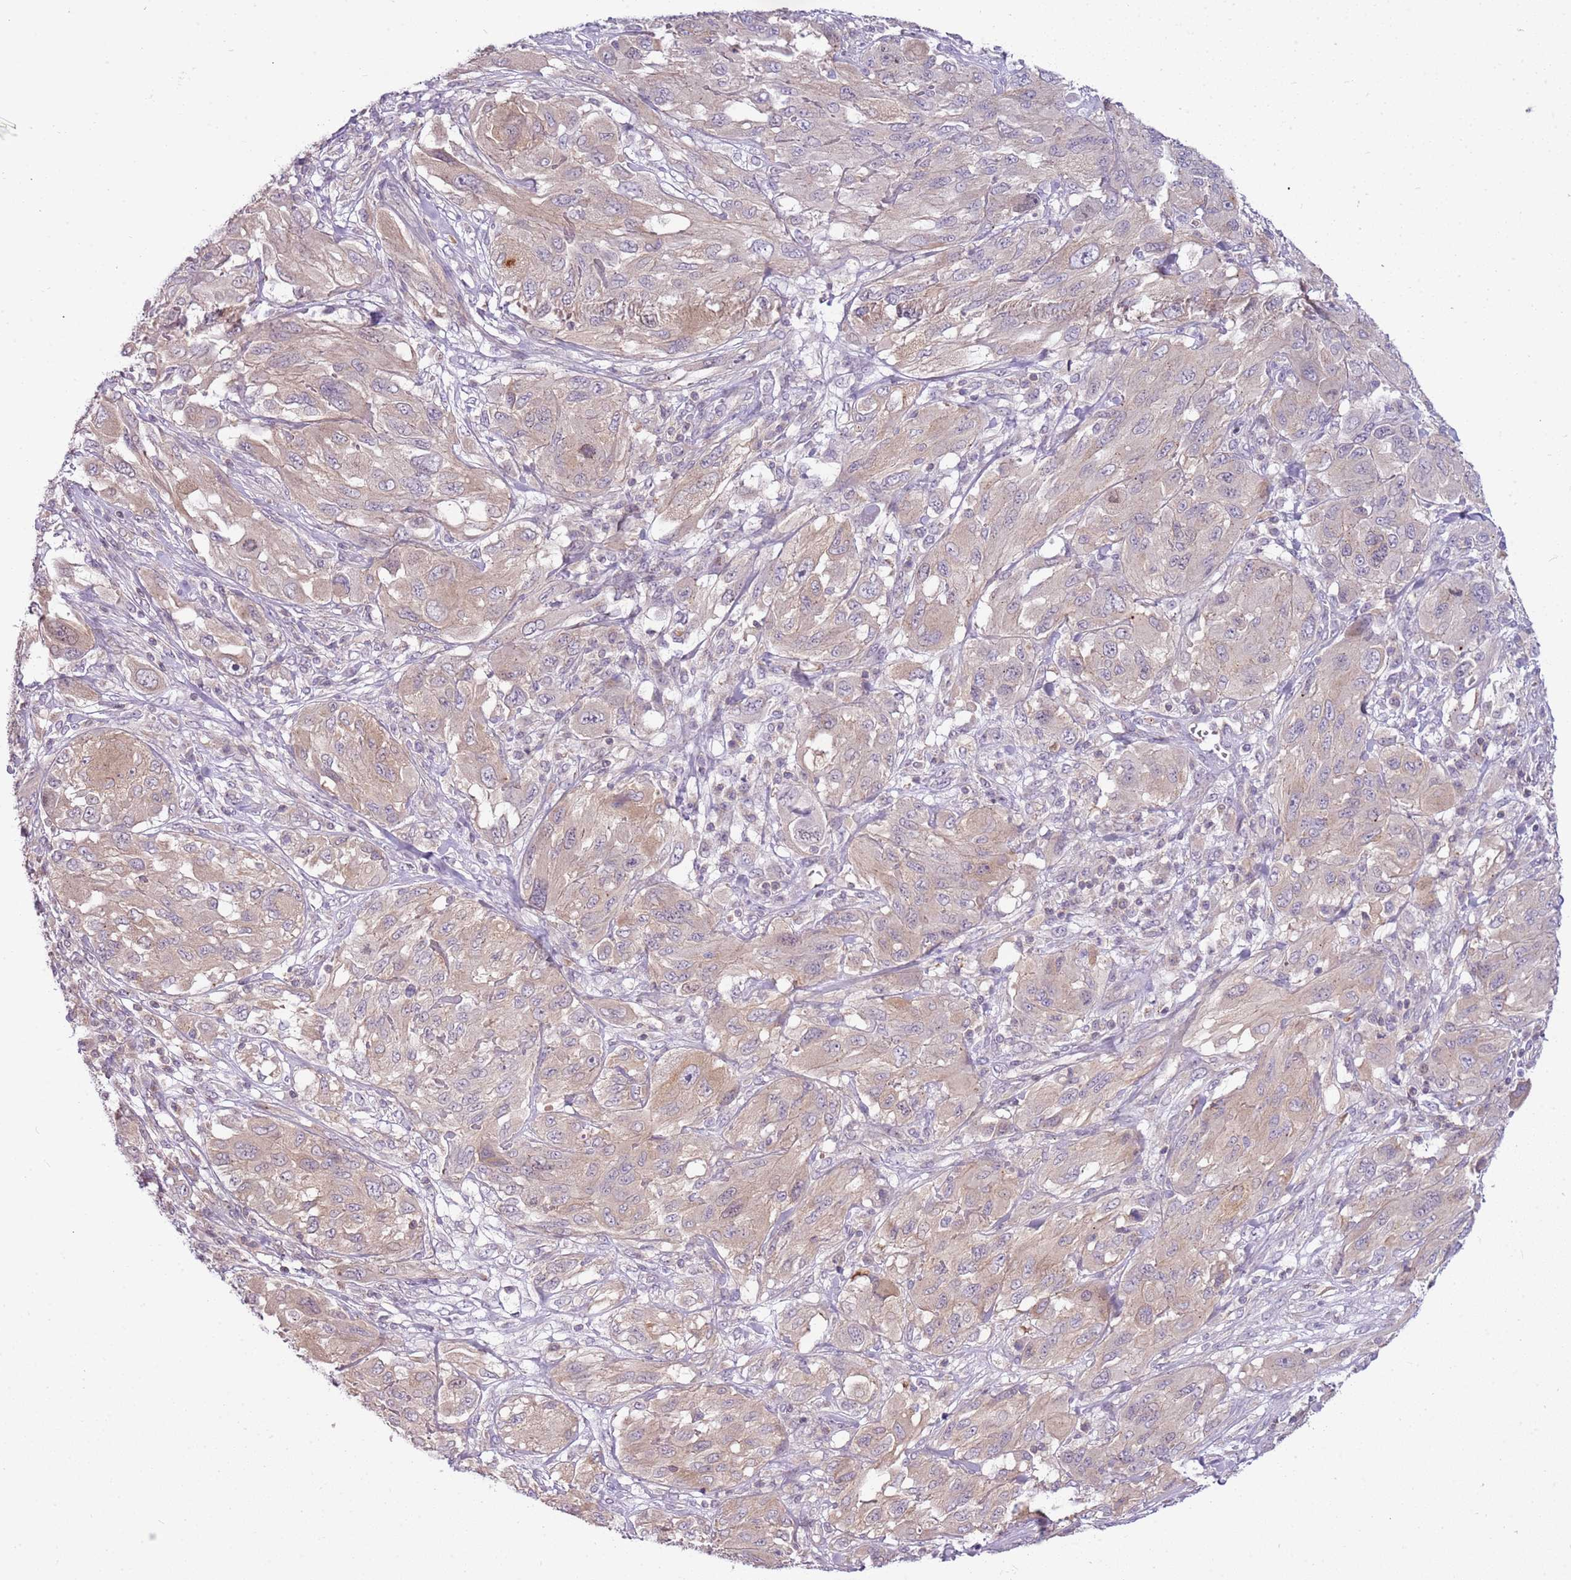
{"staining": {"intensity": "weak", "quantity": "25%-75%", "location": "cytoplasmic/membranous"}, "tissue": "melanoma", "cell_type": "Tumor cells", "image_type": "cancer", "snomed": [{"axis": "morphology", "description": "Malignant melanoma, NOS"}, {"axis": "topography", "description": "Skin"}], "caption": "Protein expression analysis of melanoma demonstrates weak cytoplasmic/membranous positivity in about 25%-75% of tumor cells.", "gene": "CAPN7", "patient": {"sex": "female", "age": 91}}